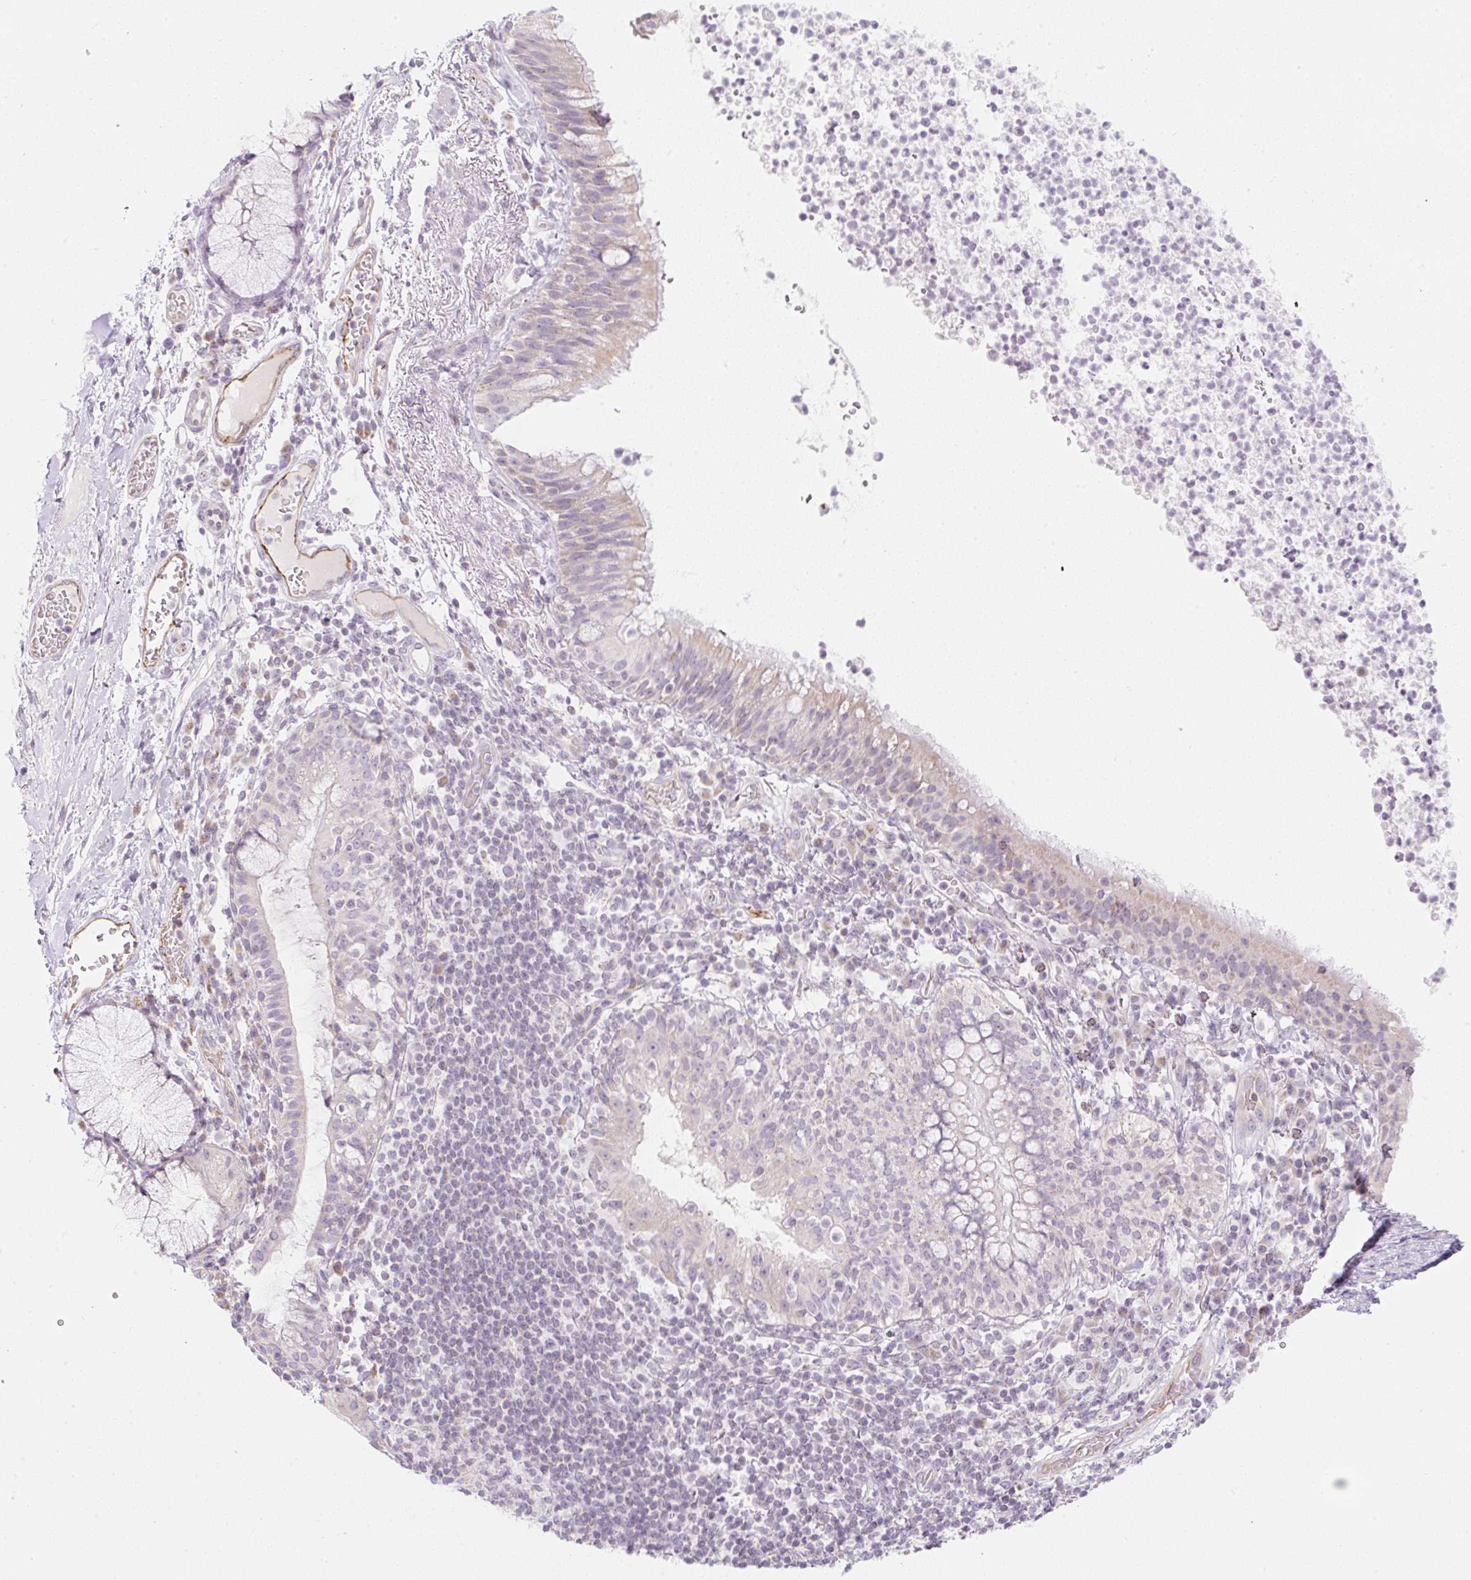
{"staining": {"intensity": "weak", "quantity": "<25%", "location": "cytoplasmic/membranous"}, "tissue": "bronchus", "cell_type": "Respiratory epithelial cells", "image_type": "normal", "snomed": [{"axis": "morphology", "description": "Normal tissue, NOS"}, {"axis": "topography", "description": "Cartilage tissue"}, {"axis": "topography", "description": "Bronchus"}], "caption": "The immunohistochemistry (IHC) histopathology image has no significant expression in respiratory epithelial cells of bronchus.", "gene": "CASKIN1", "patient": {"sex": "male", "age": 56}}